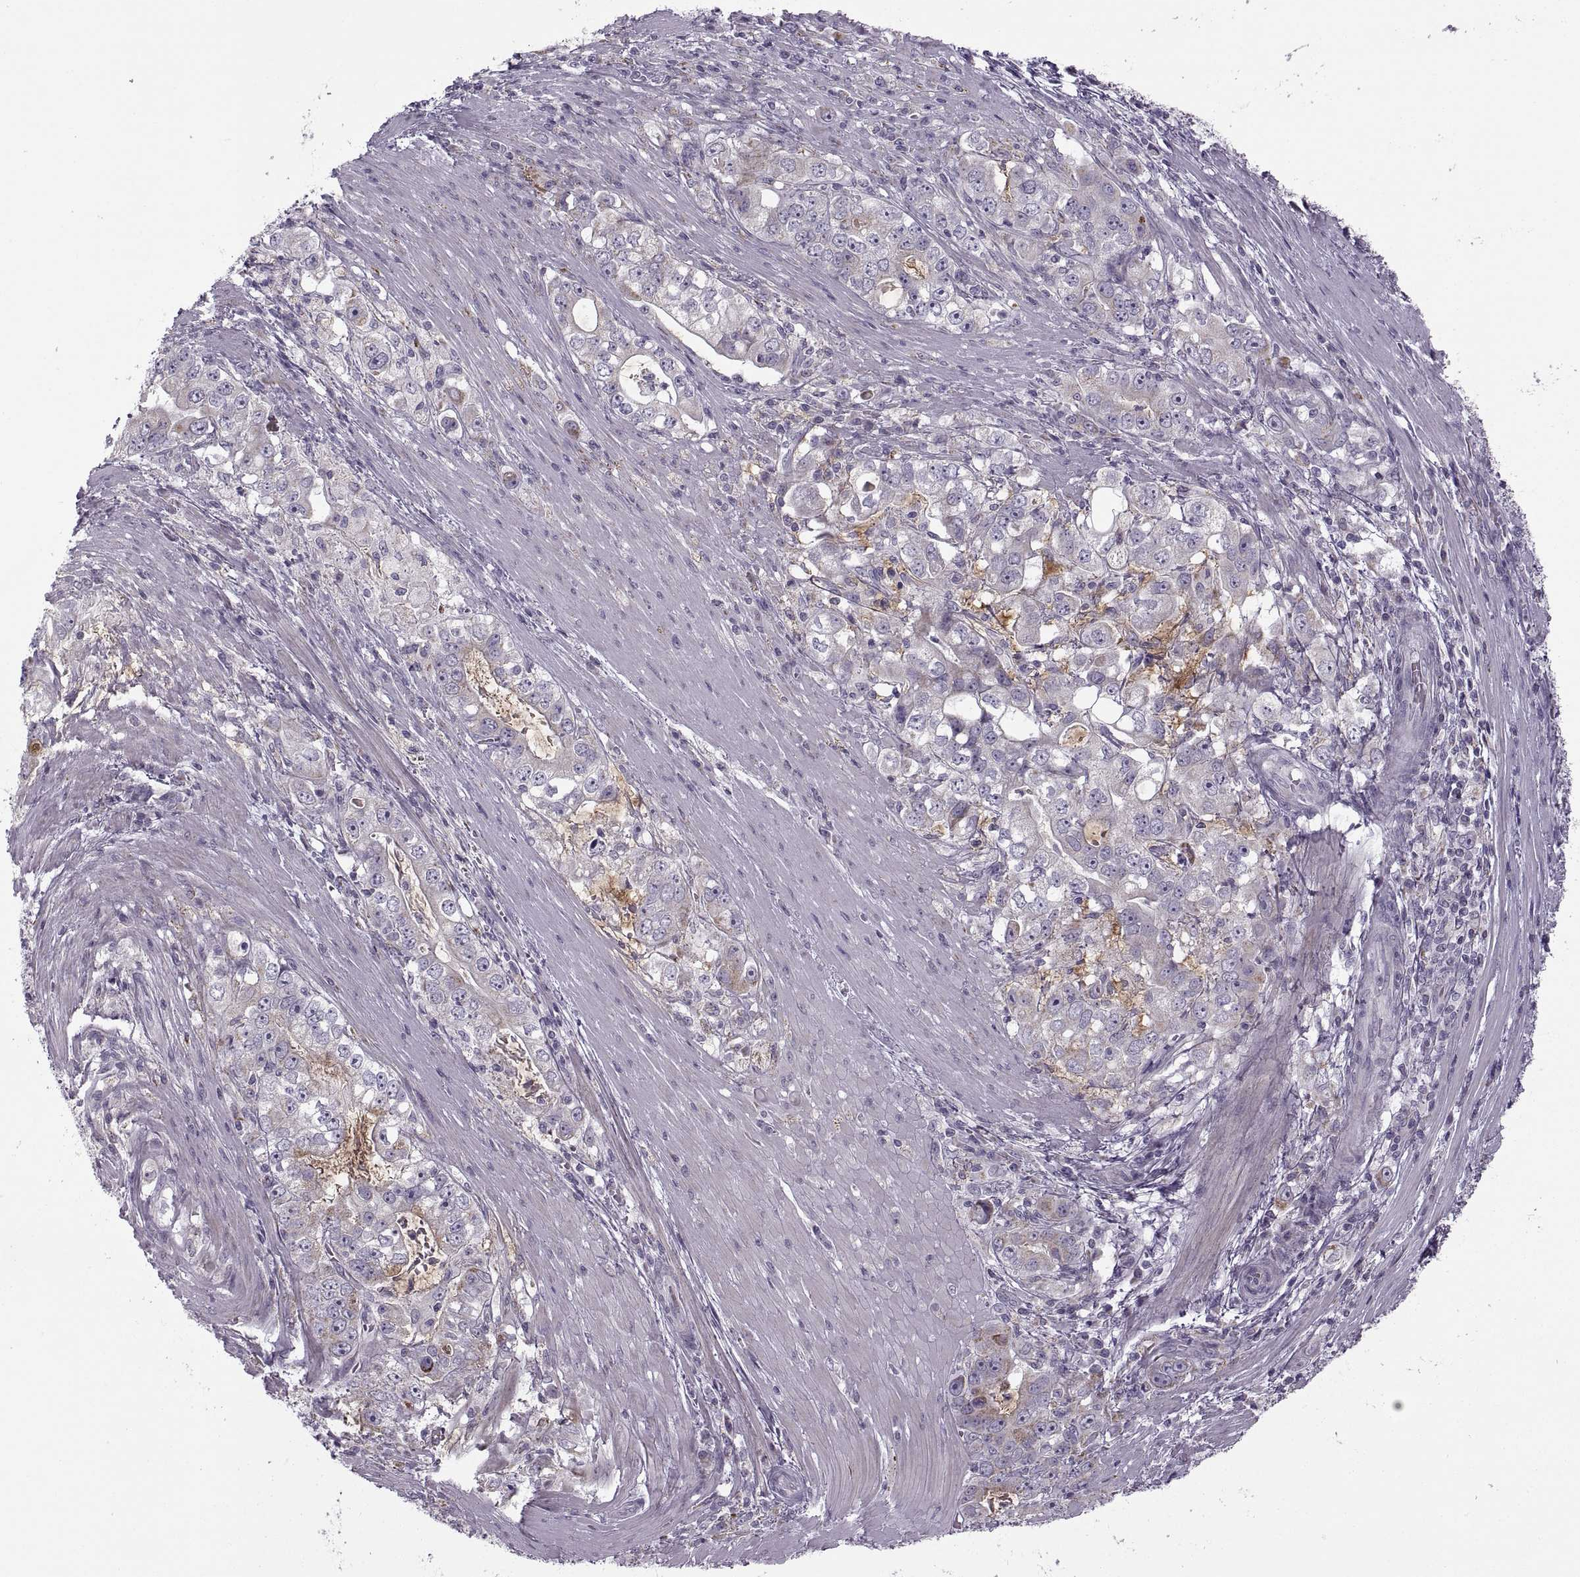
{"staining": {"intensity": "weak", "quantity": "<25%", "location": "cytoplasmic/membranous"}, "tissue": "stomach cancer", "cell_type": "Tumor cells", "image_type": "cancer", "snomed": [{"axis": "morphology", "description": "Adenocarcinoma, NOS"}, {"axis": "topography", "description": "Stomach, lower"}], "caption": "Tumor cells are negative for protein expression in human stomach cancer.", "gene": "PIERCE1", "patient": {"sex": "female", "age": 72}}